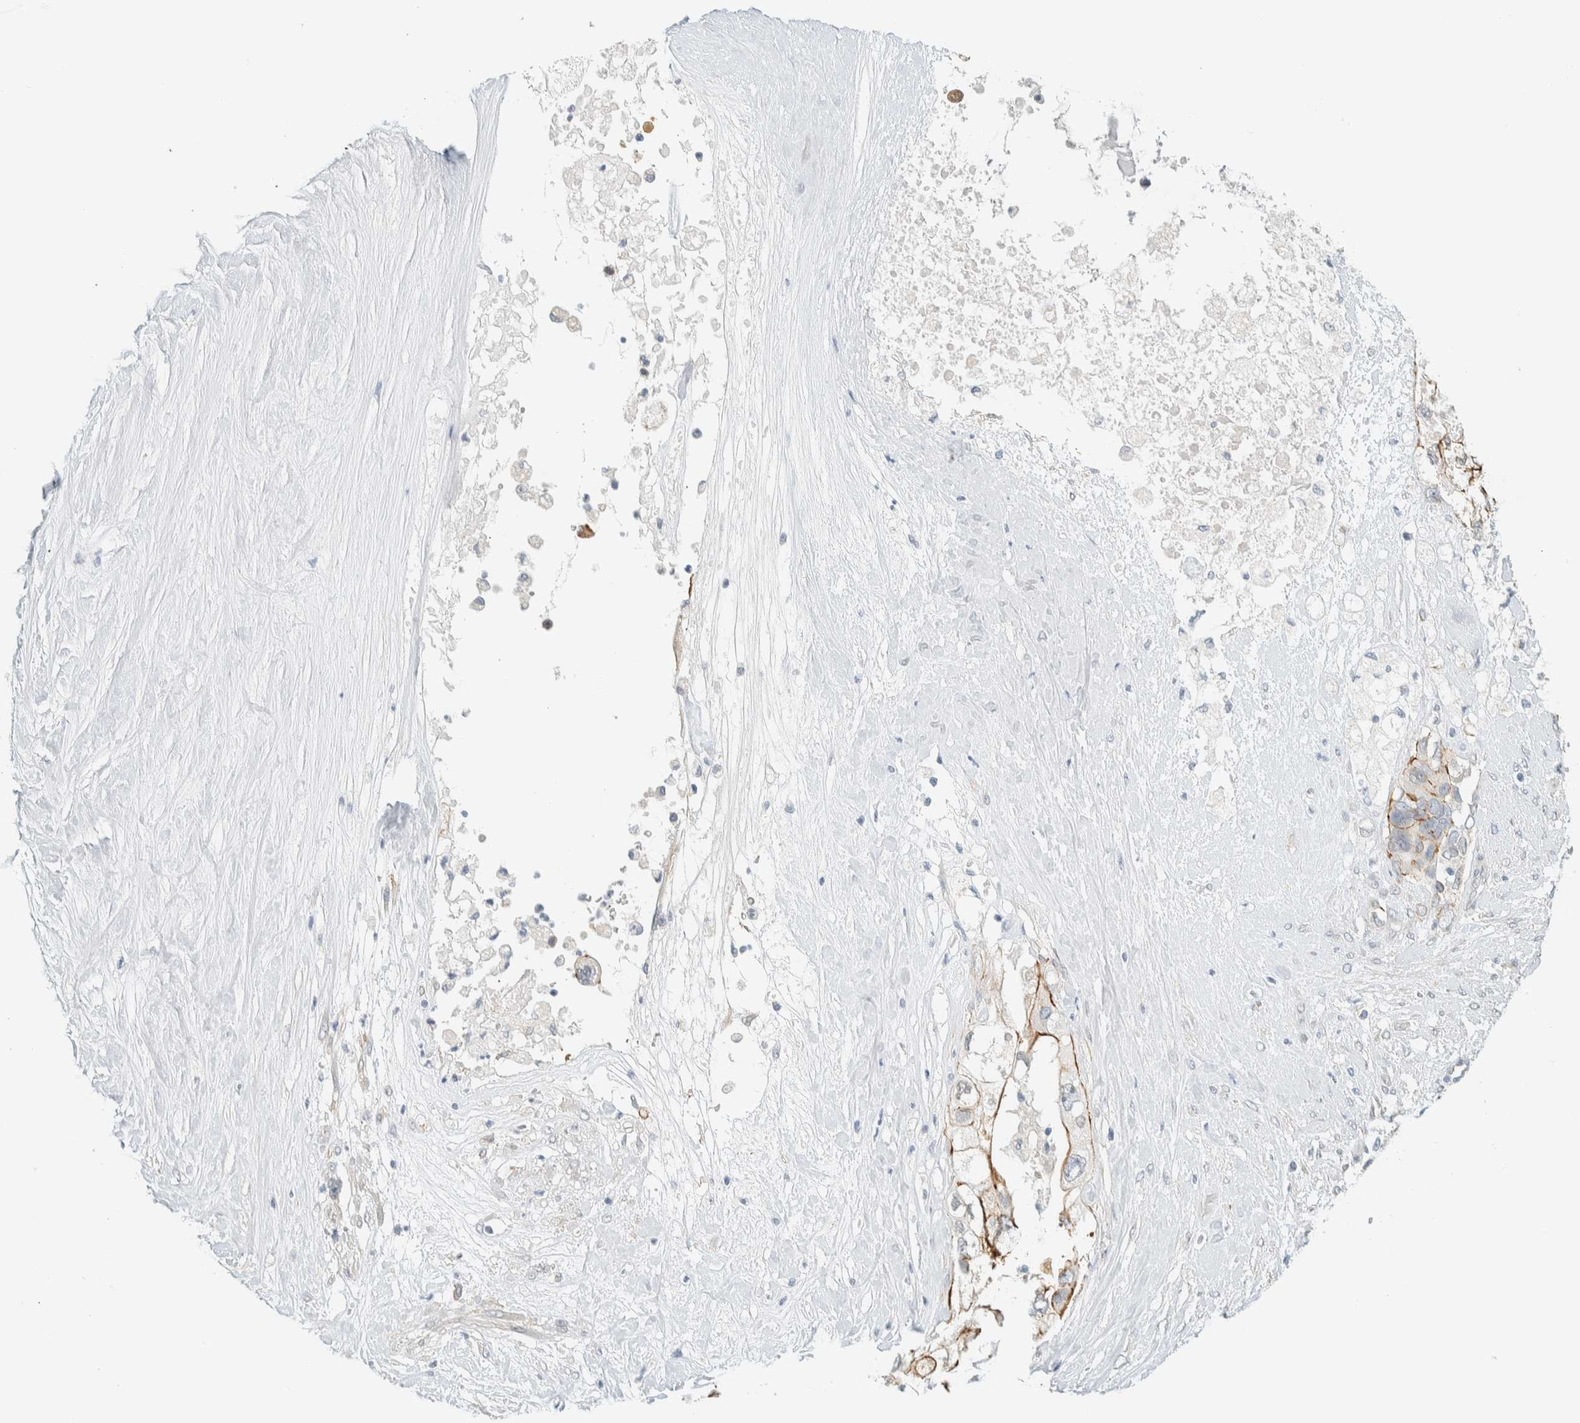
{"staining": {"intensity": "moderate", "quantity": "<25%", "location": "cytoplasmic/membranous"}, "tissue": "pancreatic cancer", "cell_type": "Tumor cells", "image_type": "cancer", "snomed": [{"axis": "morphology", "description": "Adenocarcinoma, NOS"}, {"axis": "topography", "description": "Pancreas"}], "caption": "Approximately <25% of tumor cells in adenocarcinoma (pancreatic) reveal moderate cytoplasmic/membranous protein positivity as visualized by brown immunohistochemical staining.", "gene": "C1QTNF12", "patient": {"sex": "female", "age": 56}}